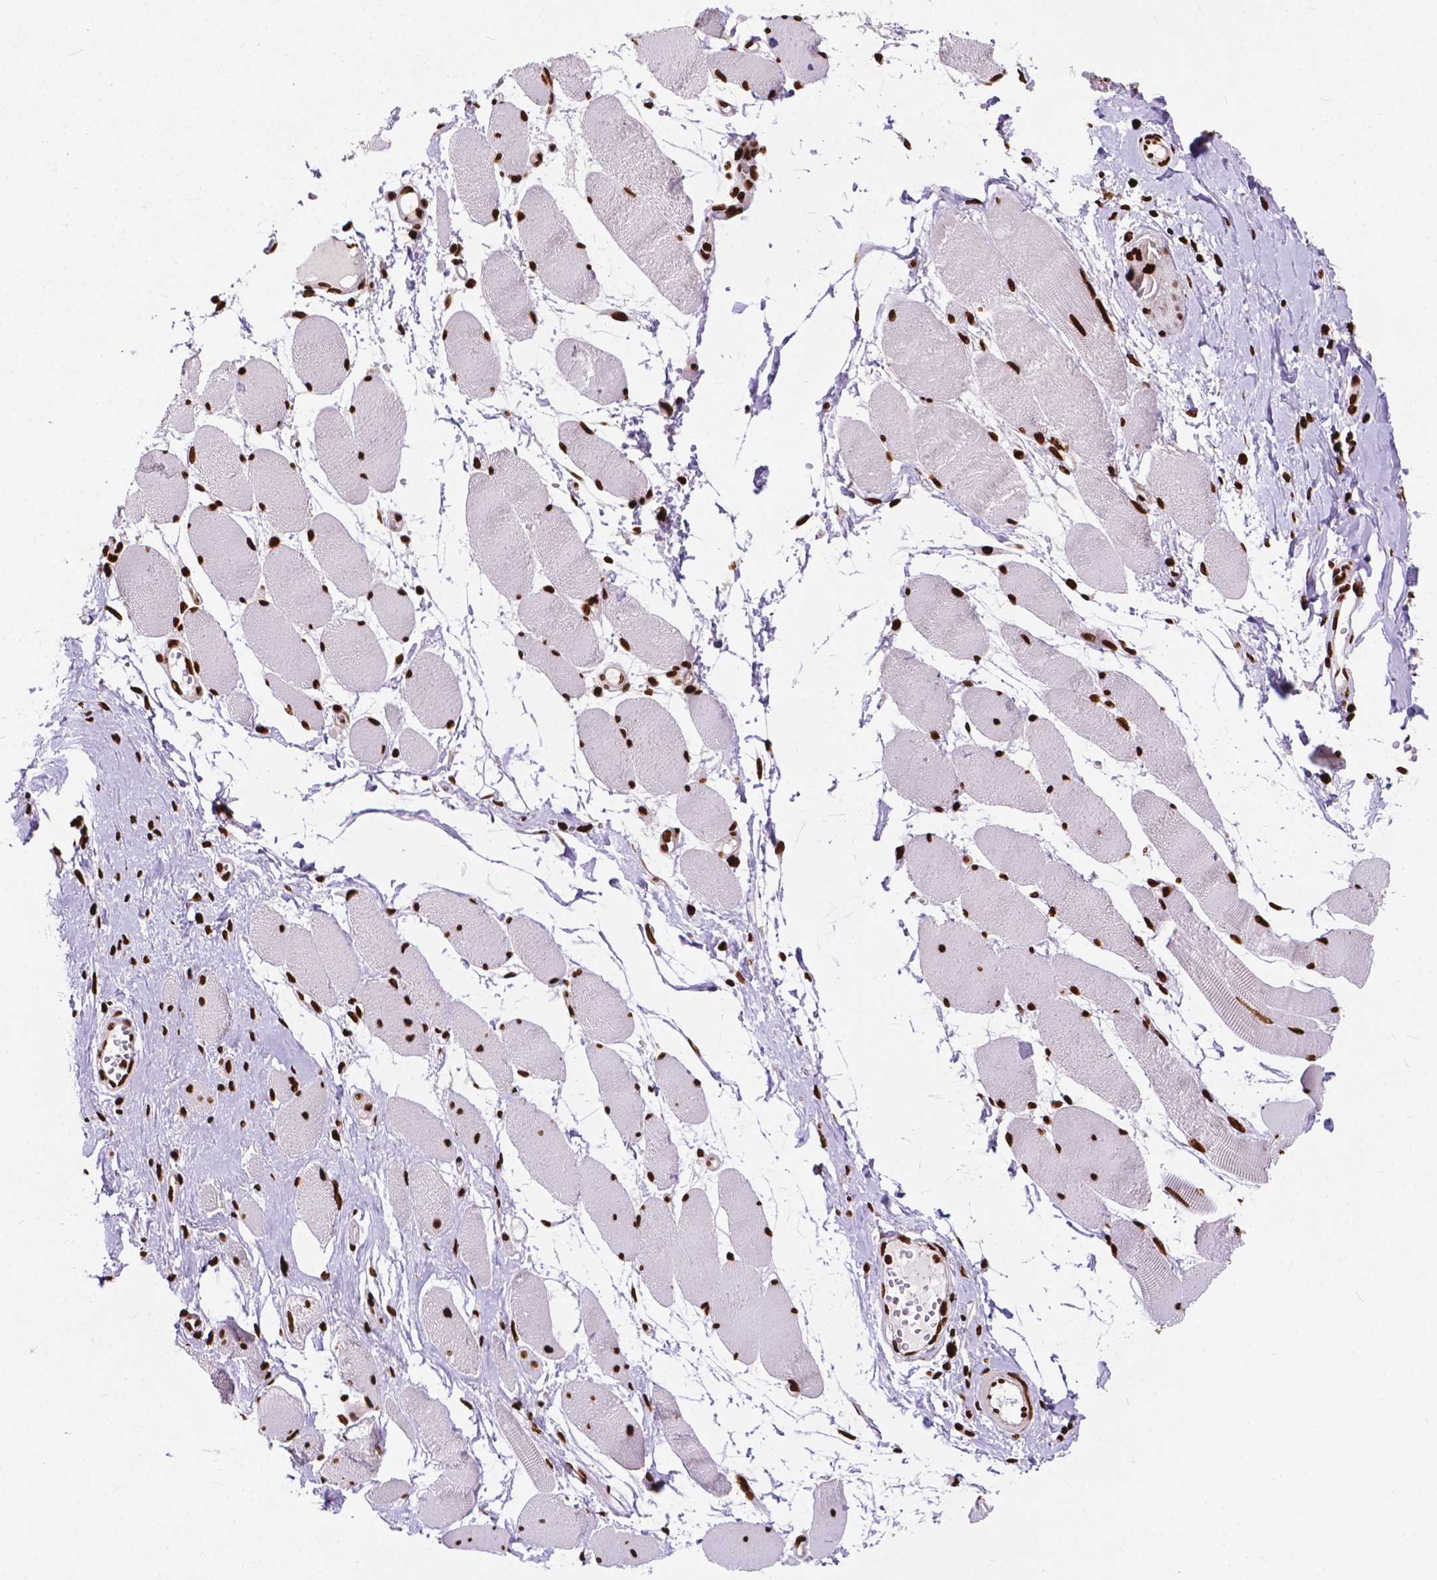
{"staining": {"intensity": "strong", "quantity": ">75%", "location": "nuclear"}, "tissue": "skeletal muscle", "cell_type": "Myocytes", "image_type": "normal", "snomed": [{"axis": "morphology", "description": "Normal tissue, NOS"}, {"axis": "topography", "description": "Skeletal muscle"}], "caption": "This image demonstrates immunohistochemistry staining of benign human skeletal muscle, with high strong nuclear positivity in about >75% of myocytes.", "gene": "SMIM5", "patient": {"sex": "female", "age": 75}}